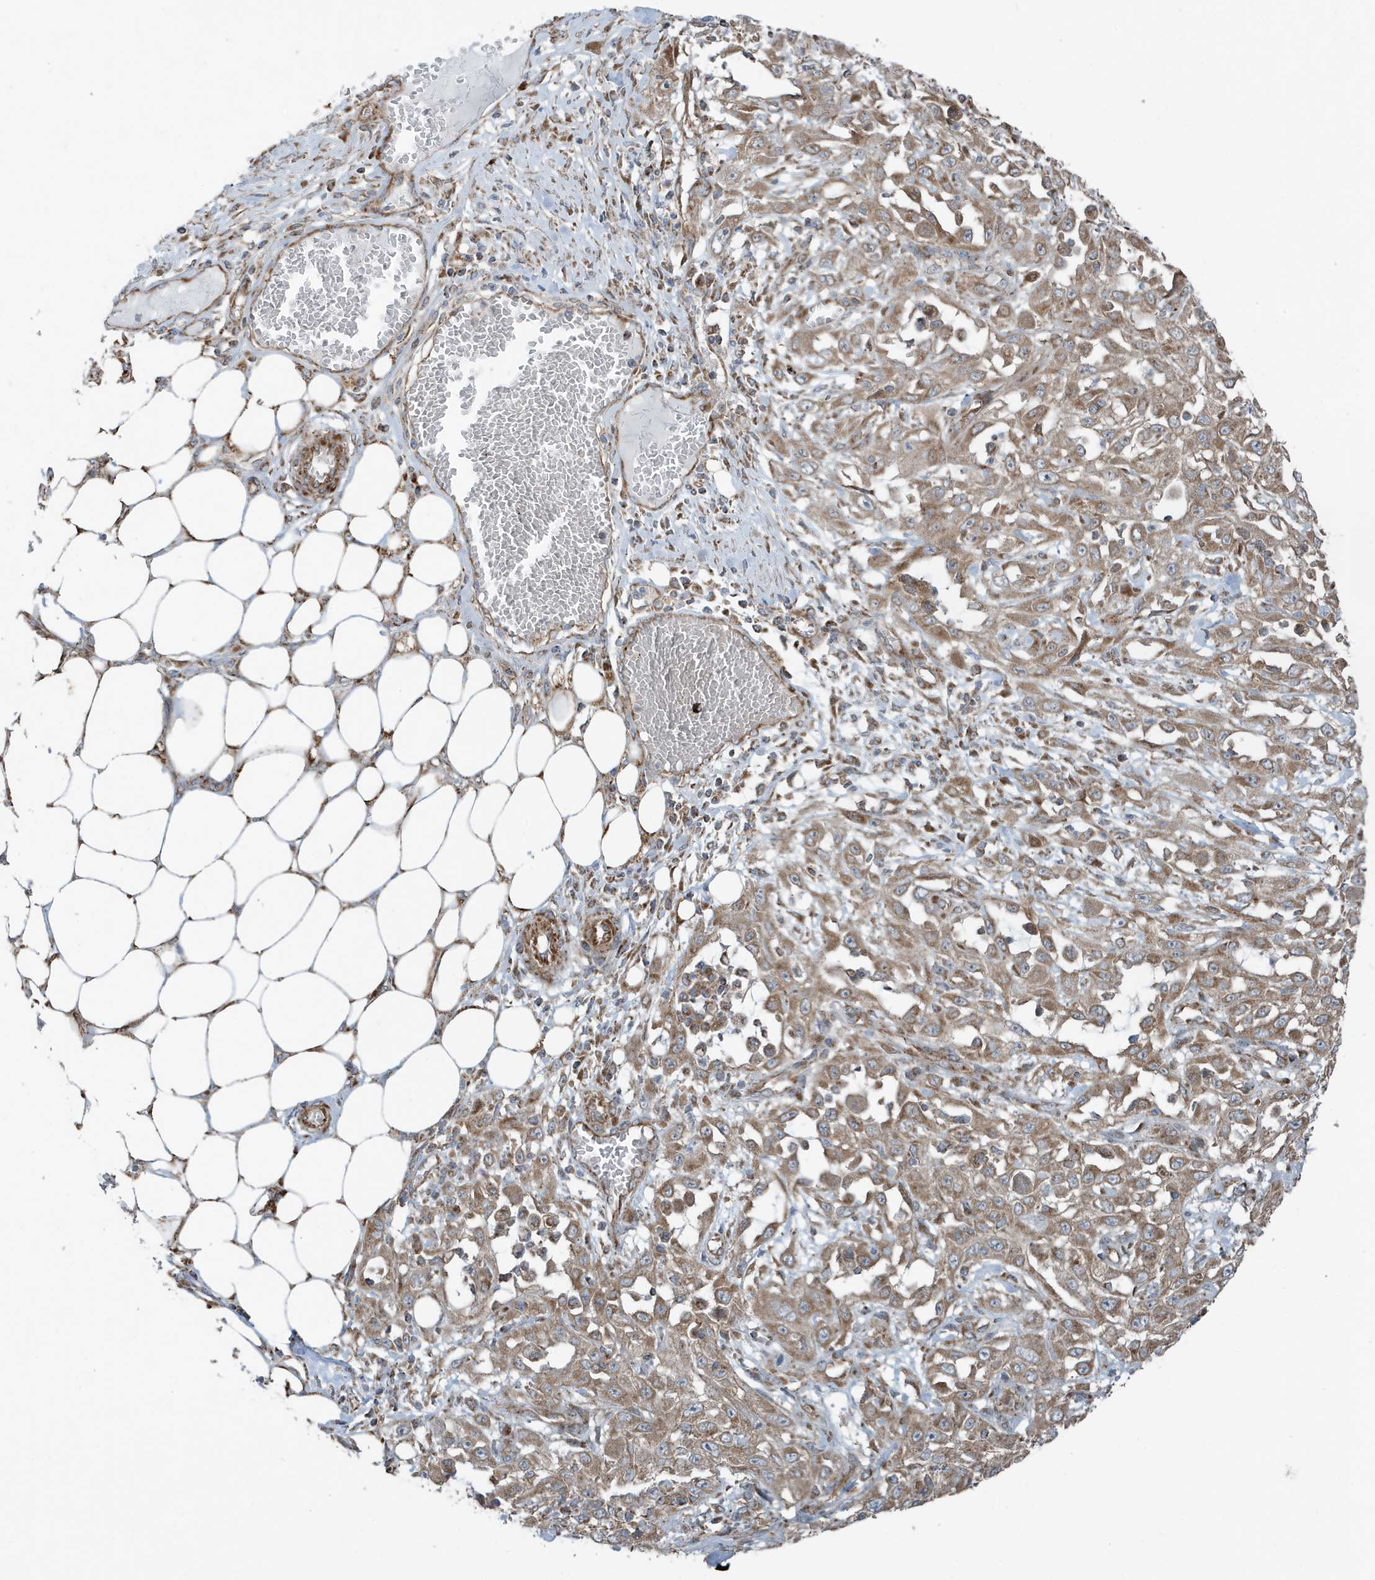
{"staining": {"intensity": "moderate", "quantity": ">75%", "location": "cytoplasmic/membranous"}, "tissue": "skin cancer", "cell_type": "Tumor cells", "image_type": "cancer", "snomed": [{"axis": "morphology", "description": "Squamous cell carcinoma, NOS"}, {"axis": "morphology", "description": "Squamous cell carcinoma, metastatic, NOS"}, {"axis": "topography", "description": "Skin"}, {"axis": "topography", "description": "Lymph node"}], "caption": "Protein staining of squamous cell carcinoma (skin) tissue demonstrates moderate cytoplasmic/membranous positivity in about >75% of tumor cells.", "gene": "GOLGA4", "patient": {"sex": "male", "age": 75}}